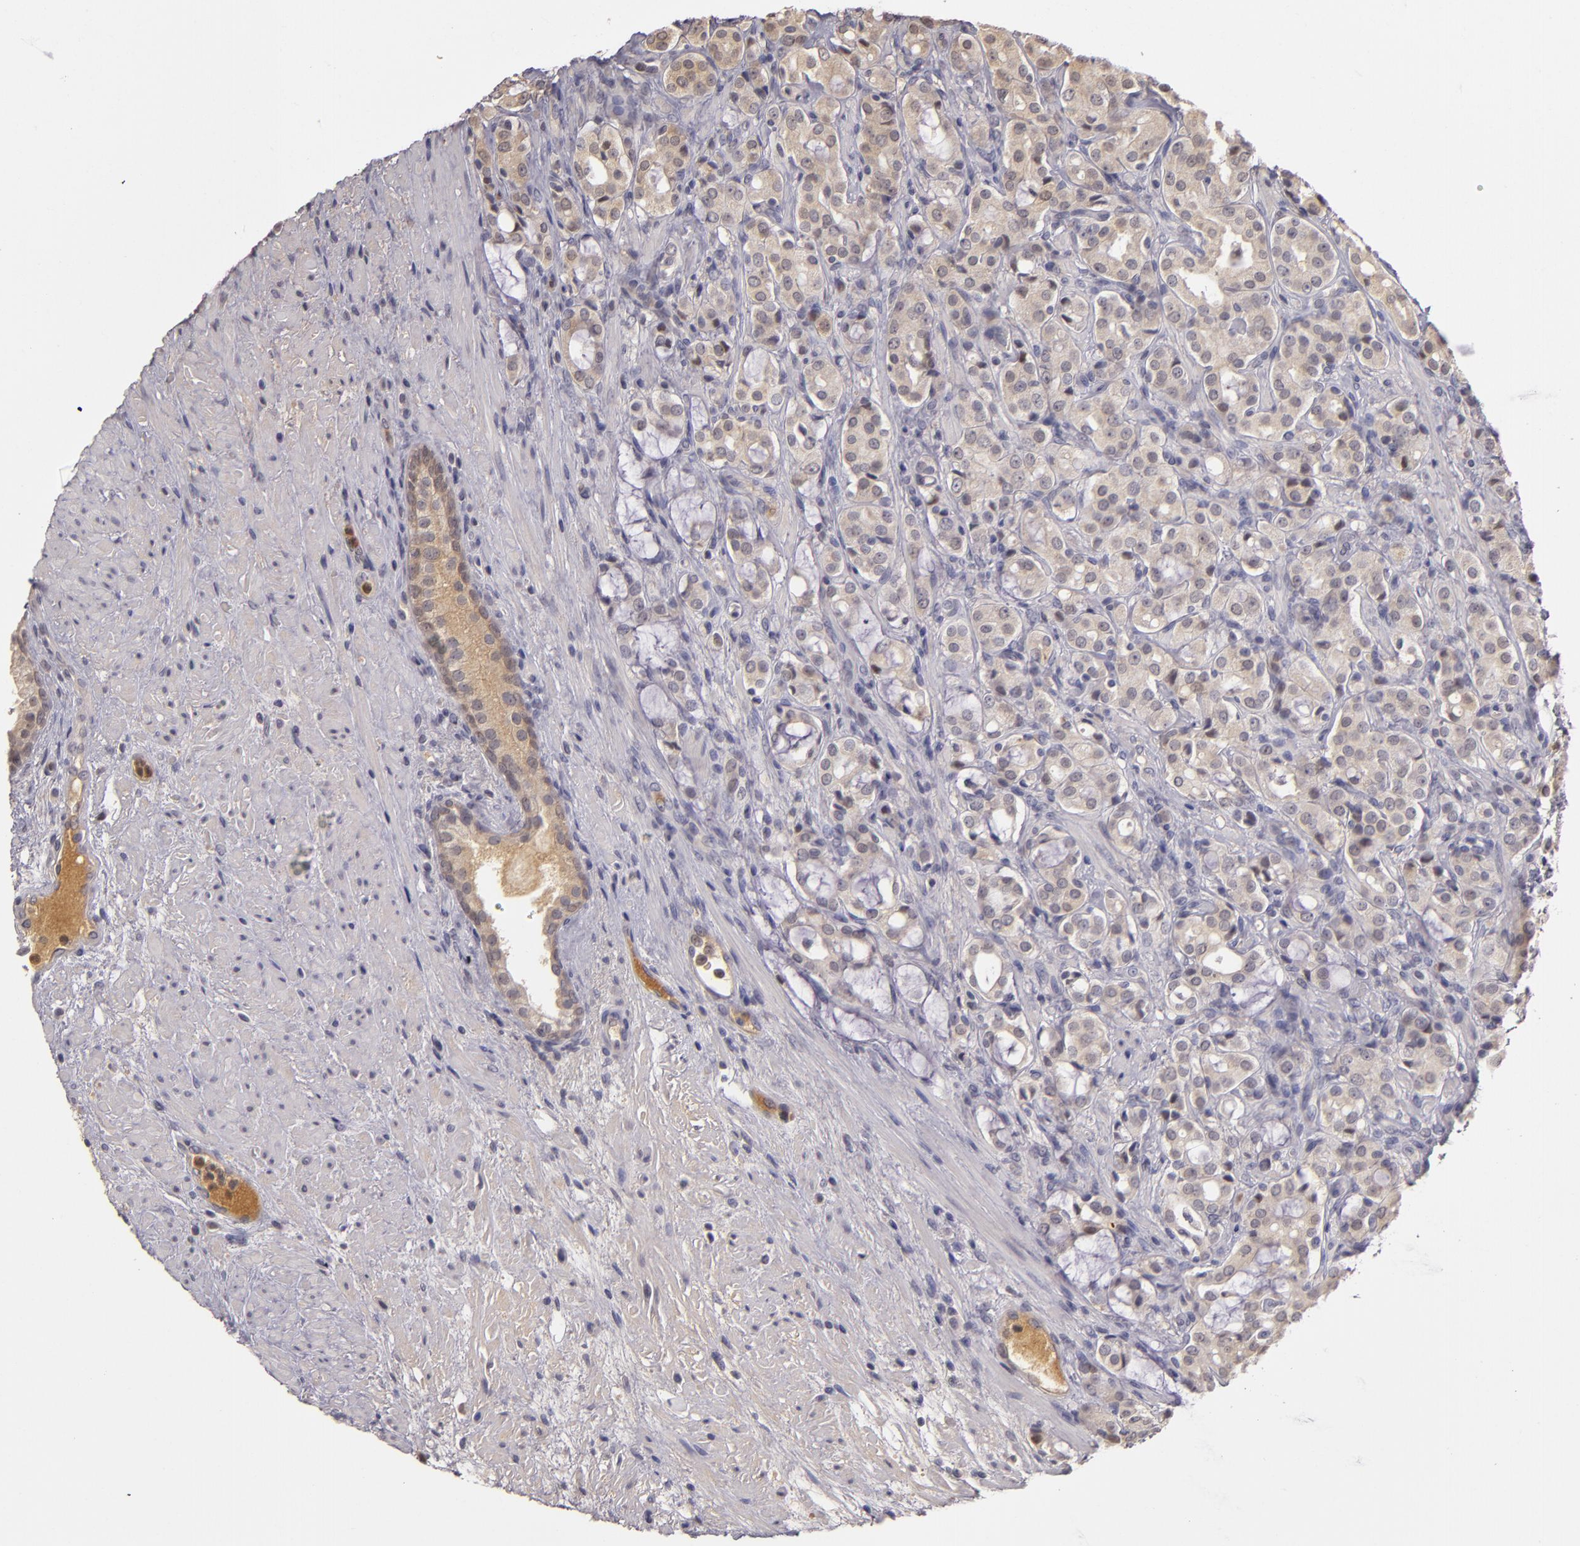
{"staining": {"intensity": "weak", "quantity": ">75%", "location": "cytoplasmic/membranous"}, "tissue": "prostate cancer", "cell_type": "Tumor cells", "image_type": "cancer", "snomed": [{"axis": "morphology", "description": "Adenocarcinoma, High grade"}, {"axis": "topography", "description": "Prostate"}], "caption": "The micrograph reveals staining of prostate cancer (high-grade adenocarcinoma), revealing weak cytoplasmic/membranous protein expression (brown color) within tumor cells.", "gene": "LRG1", "patient": {"sex": "male", "age": 72}}